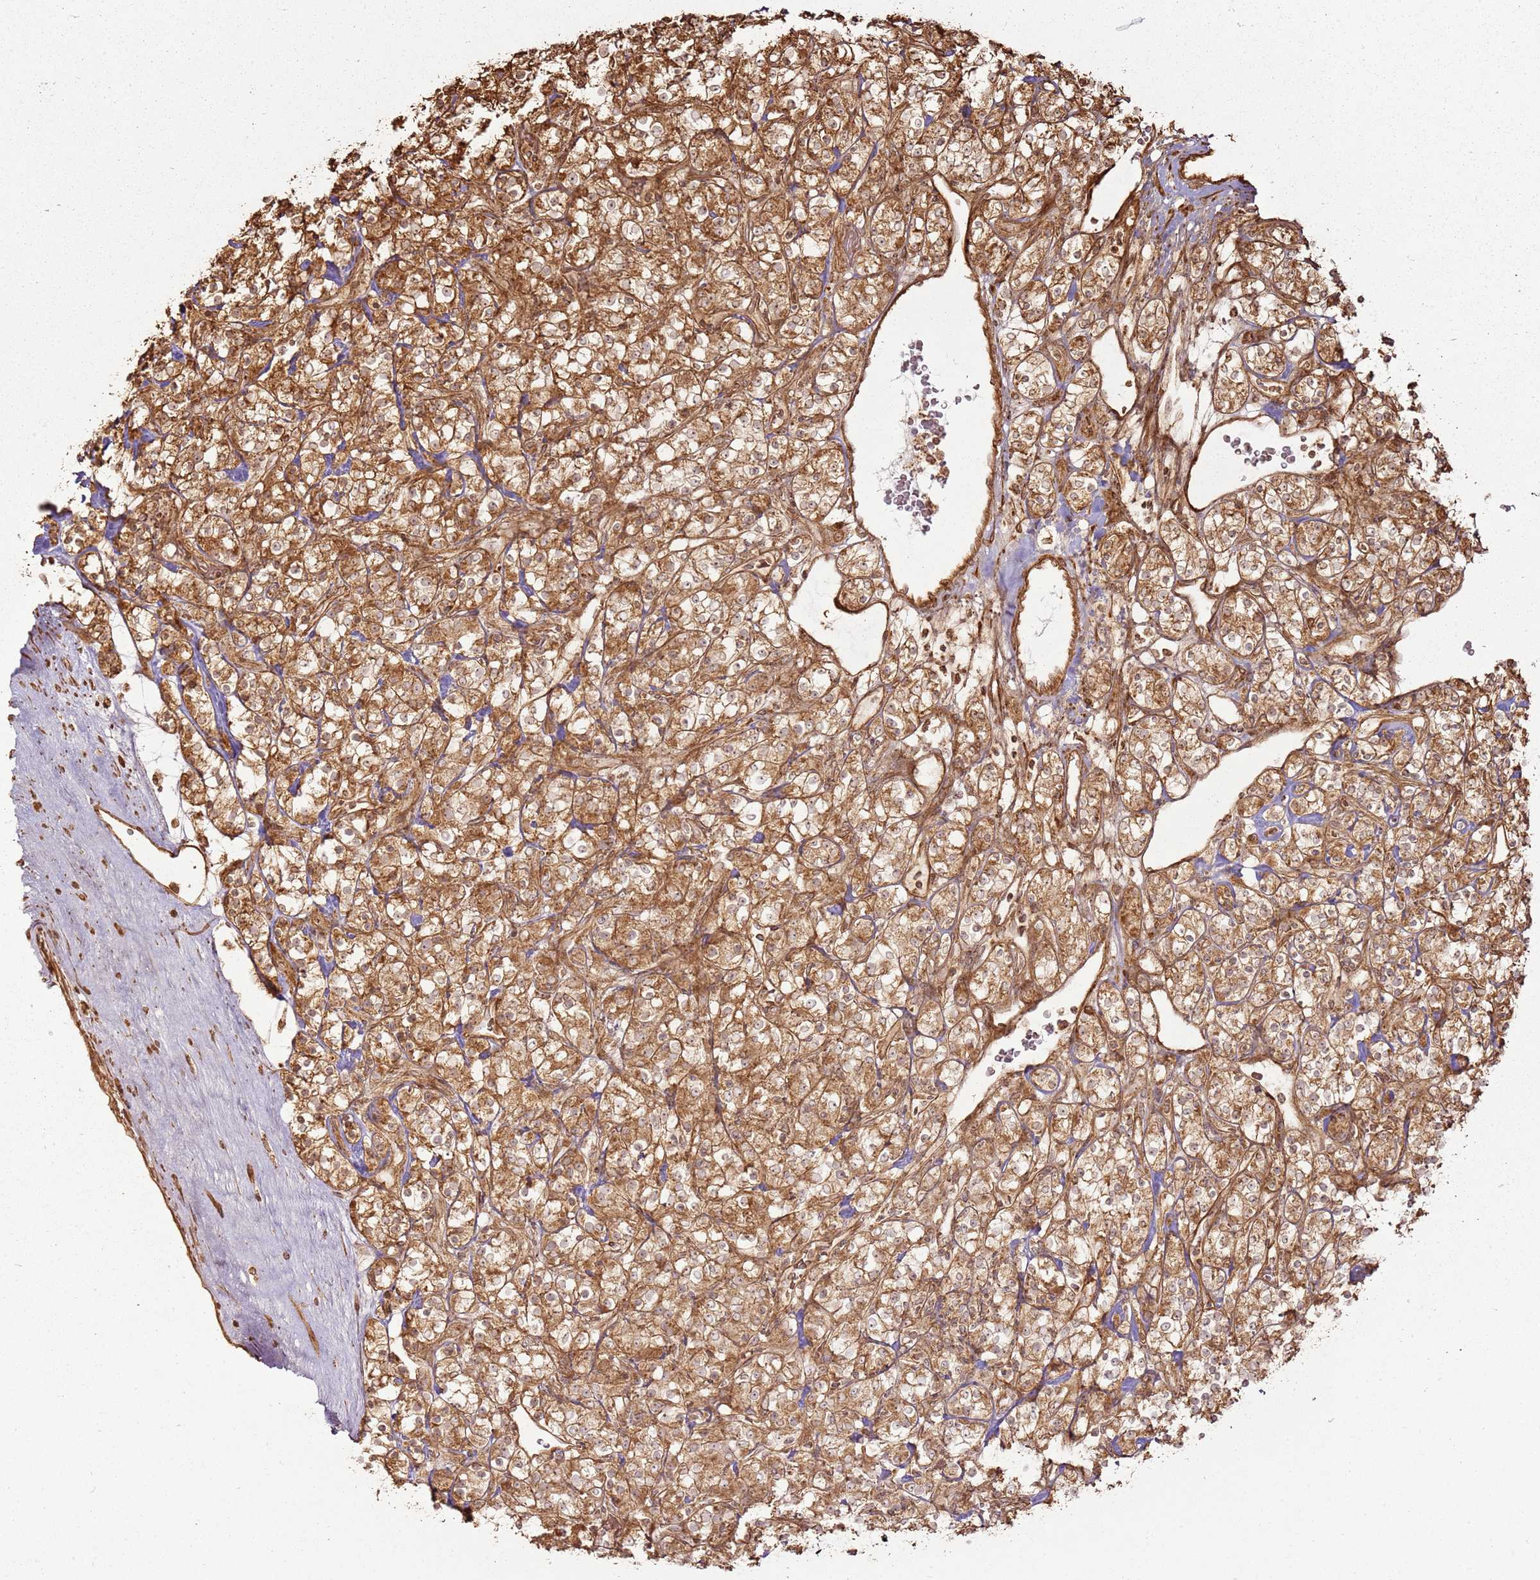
{"staining": {"intensity": "moderate", "quantity": ">75%", "location": "cytoplasmic/membranous,nuclear"}, "tissue": "renal cancer", "cell_type": "Tumor cells", "image_type": "cancer", "snomed": [{"axis": "morphology", "description": "Adenocarcinoma, NOS"}, {"axis": "topography", "description": "Kidney"}], "caption": "Renal adenocarcinoma tissue shows moderate cytoplasmic/membranous and nuclear expression in approximately >75% of tumor cells", "gene": "MRPS6", "patient": {"sex": "male", "age": 77}}